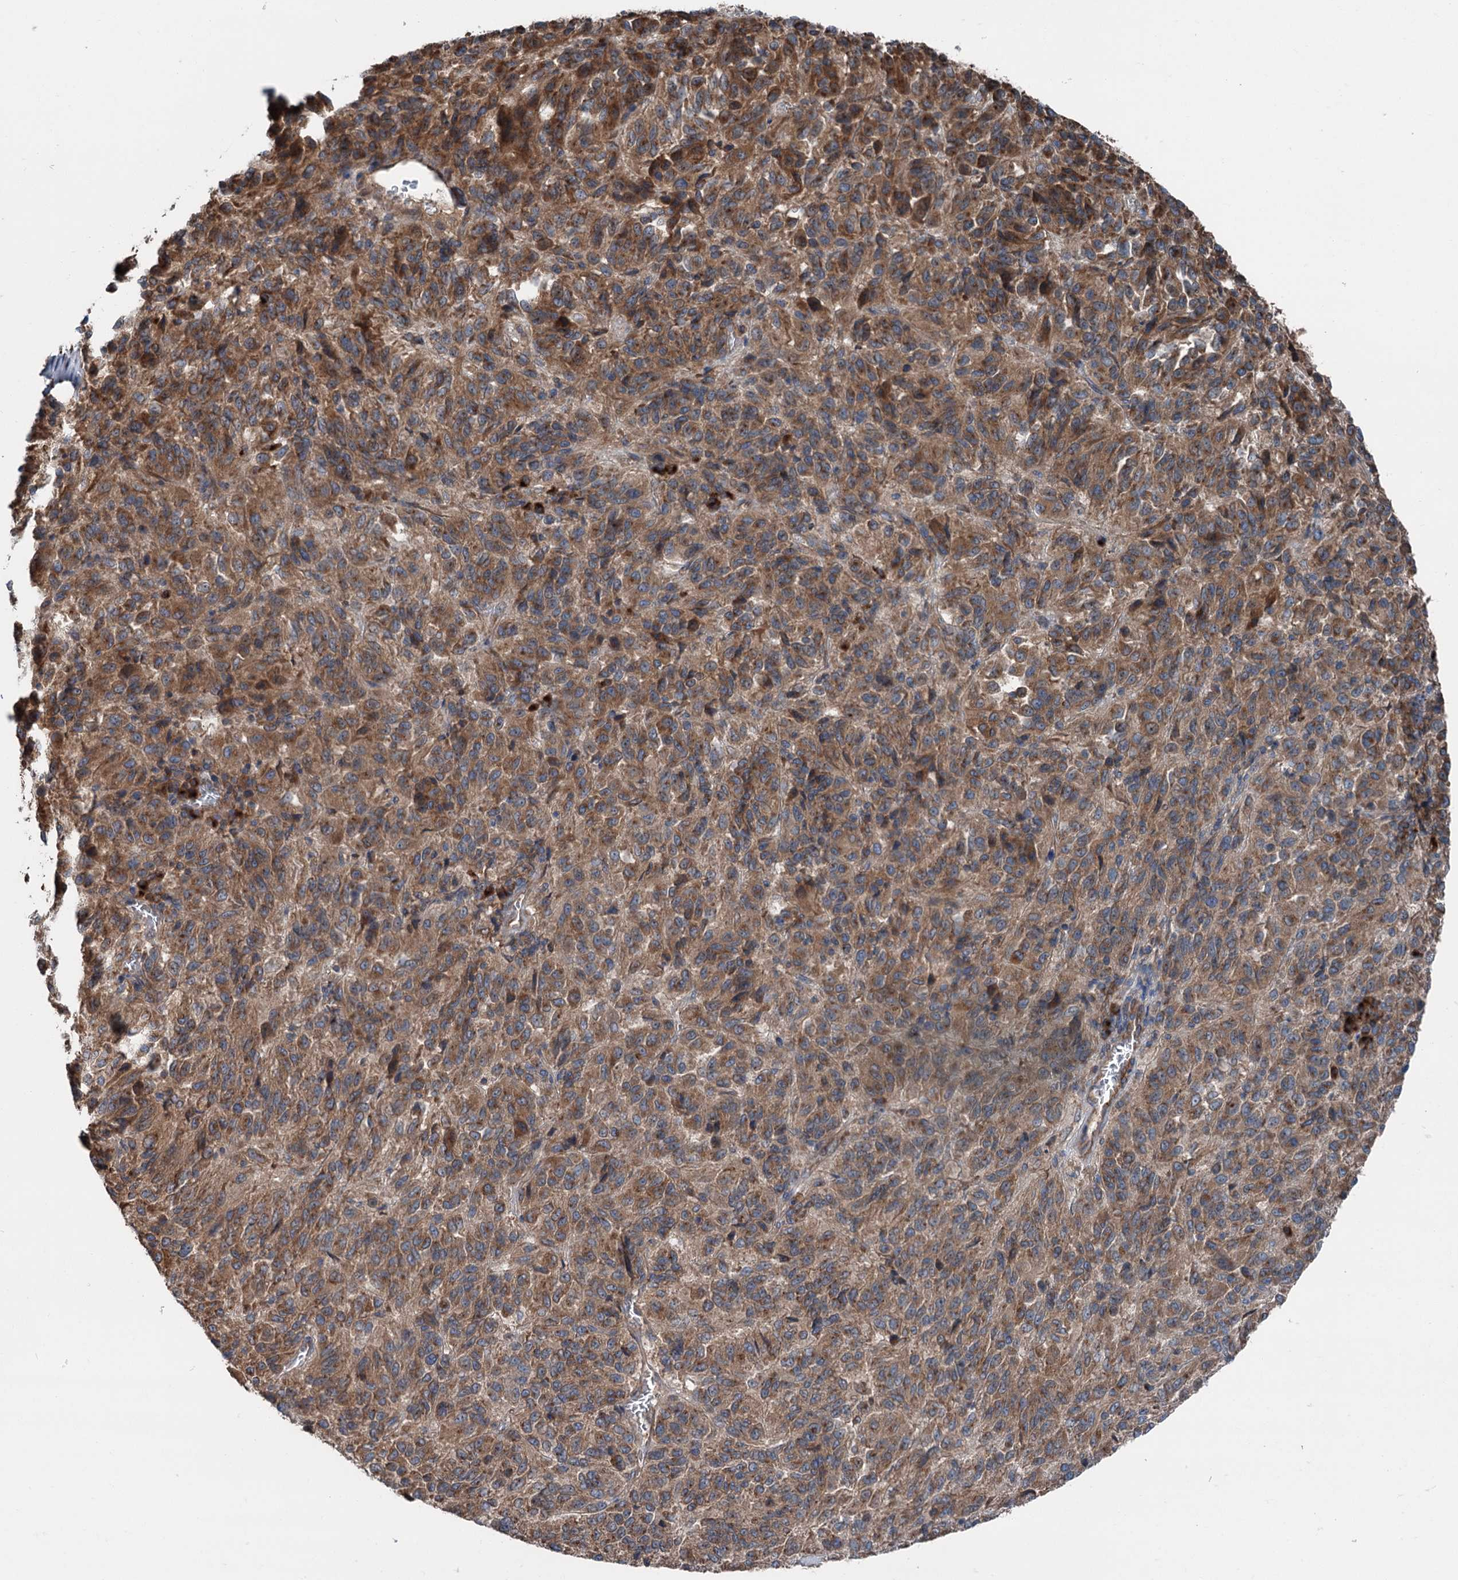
{"staining": {"intensity": "moderate", "quantity": ">75%", "location": "cytoplasmic/membranous"}, "tissue": "melanoma", "cell_type": "Tumor cells", "image_type": "cancer", "snomed": [{"axis": "morphology", "description": "Malignant melanoma, Metastatic site"}, {"axis": "topography", "description": "Lung"}], "caption": "Brown immunohistochemical staining in melanoma shows moderate cytoplasmic/membranous positivity in about >75% of tumor cells. (DAB (3,3'-diaminobenzidine) = brown stain, brightfield microscopy at high magnification).", "gene": "CALCOCO1", "patient": {"sex": "male", "age": 64}}